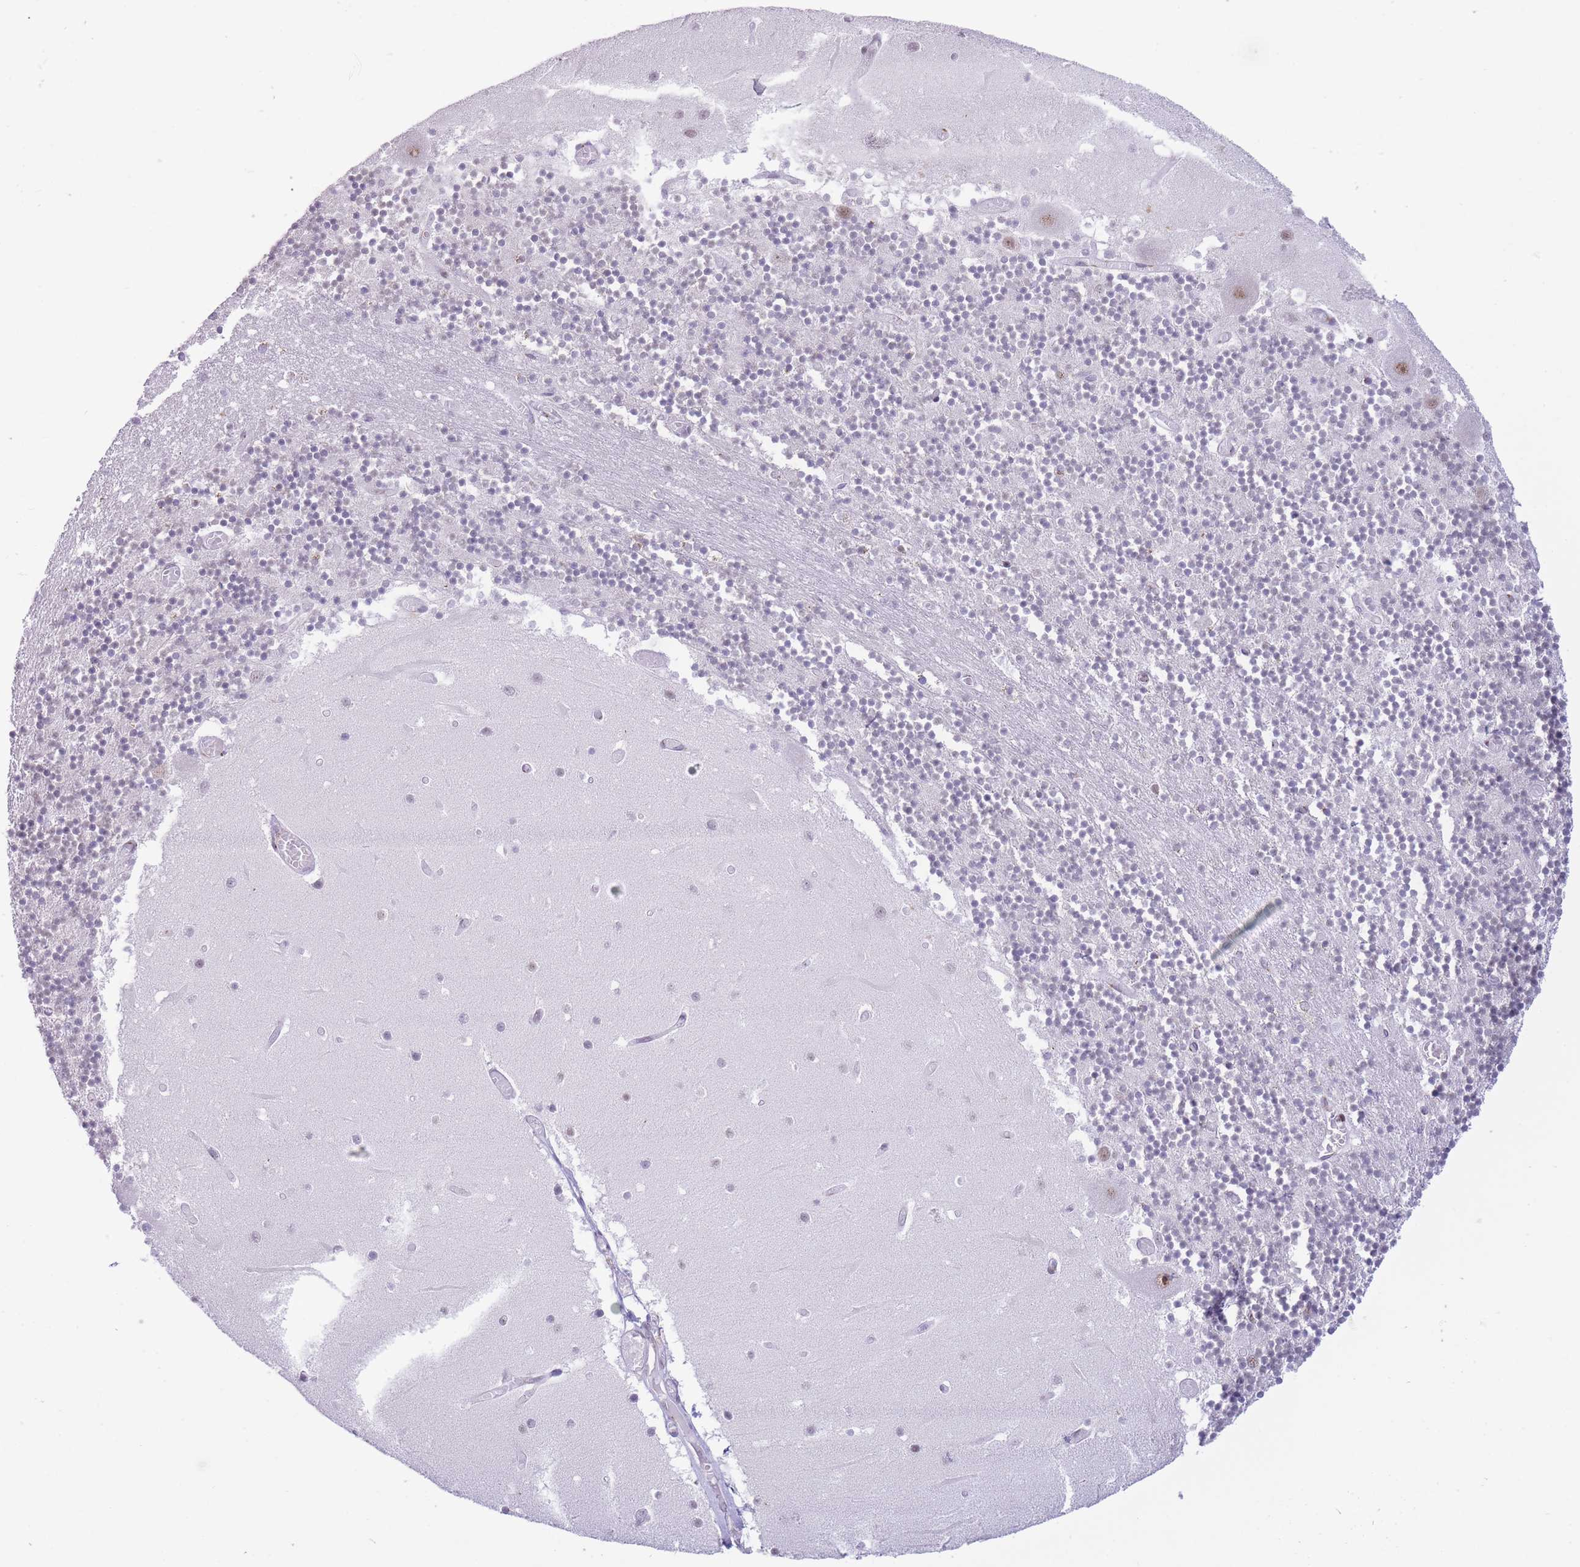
{"staining": {"intensity": "negative", "quantity": "none", "location": "none"}, "tissue": "cerebellum", "cell_type": "Cells in granular layer", "image_type": "normal", "snomed": [{"axis": "morphology", "description": "Normal tissue, NOS"}, {"axis": "topography", "description": "Cerebellum"}], "caption": "Histopathology image shows no protein staining in cells in granular layer of unremarkable cerebellum. The staining was performed using DAB (3,3'-diaminobenzidine) to visualize the protein expression in brown, while the nuclei were stained in blue with hematoxylin (Magnification: 20x).", "gene": "INO80C", "patient": {"sex": "female", "age": 28}}